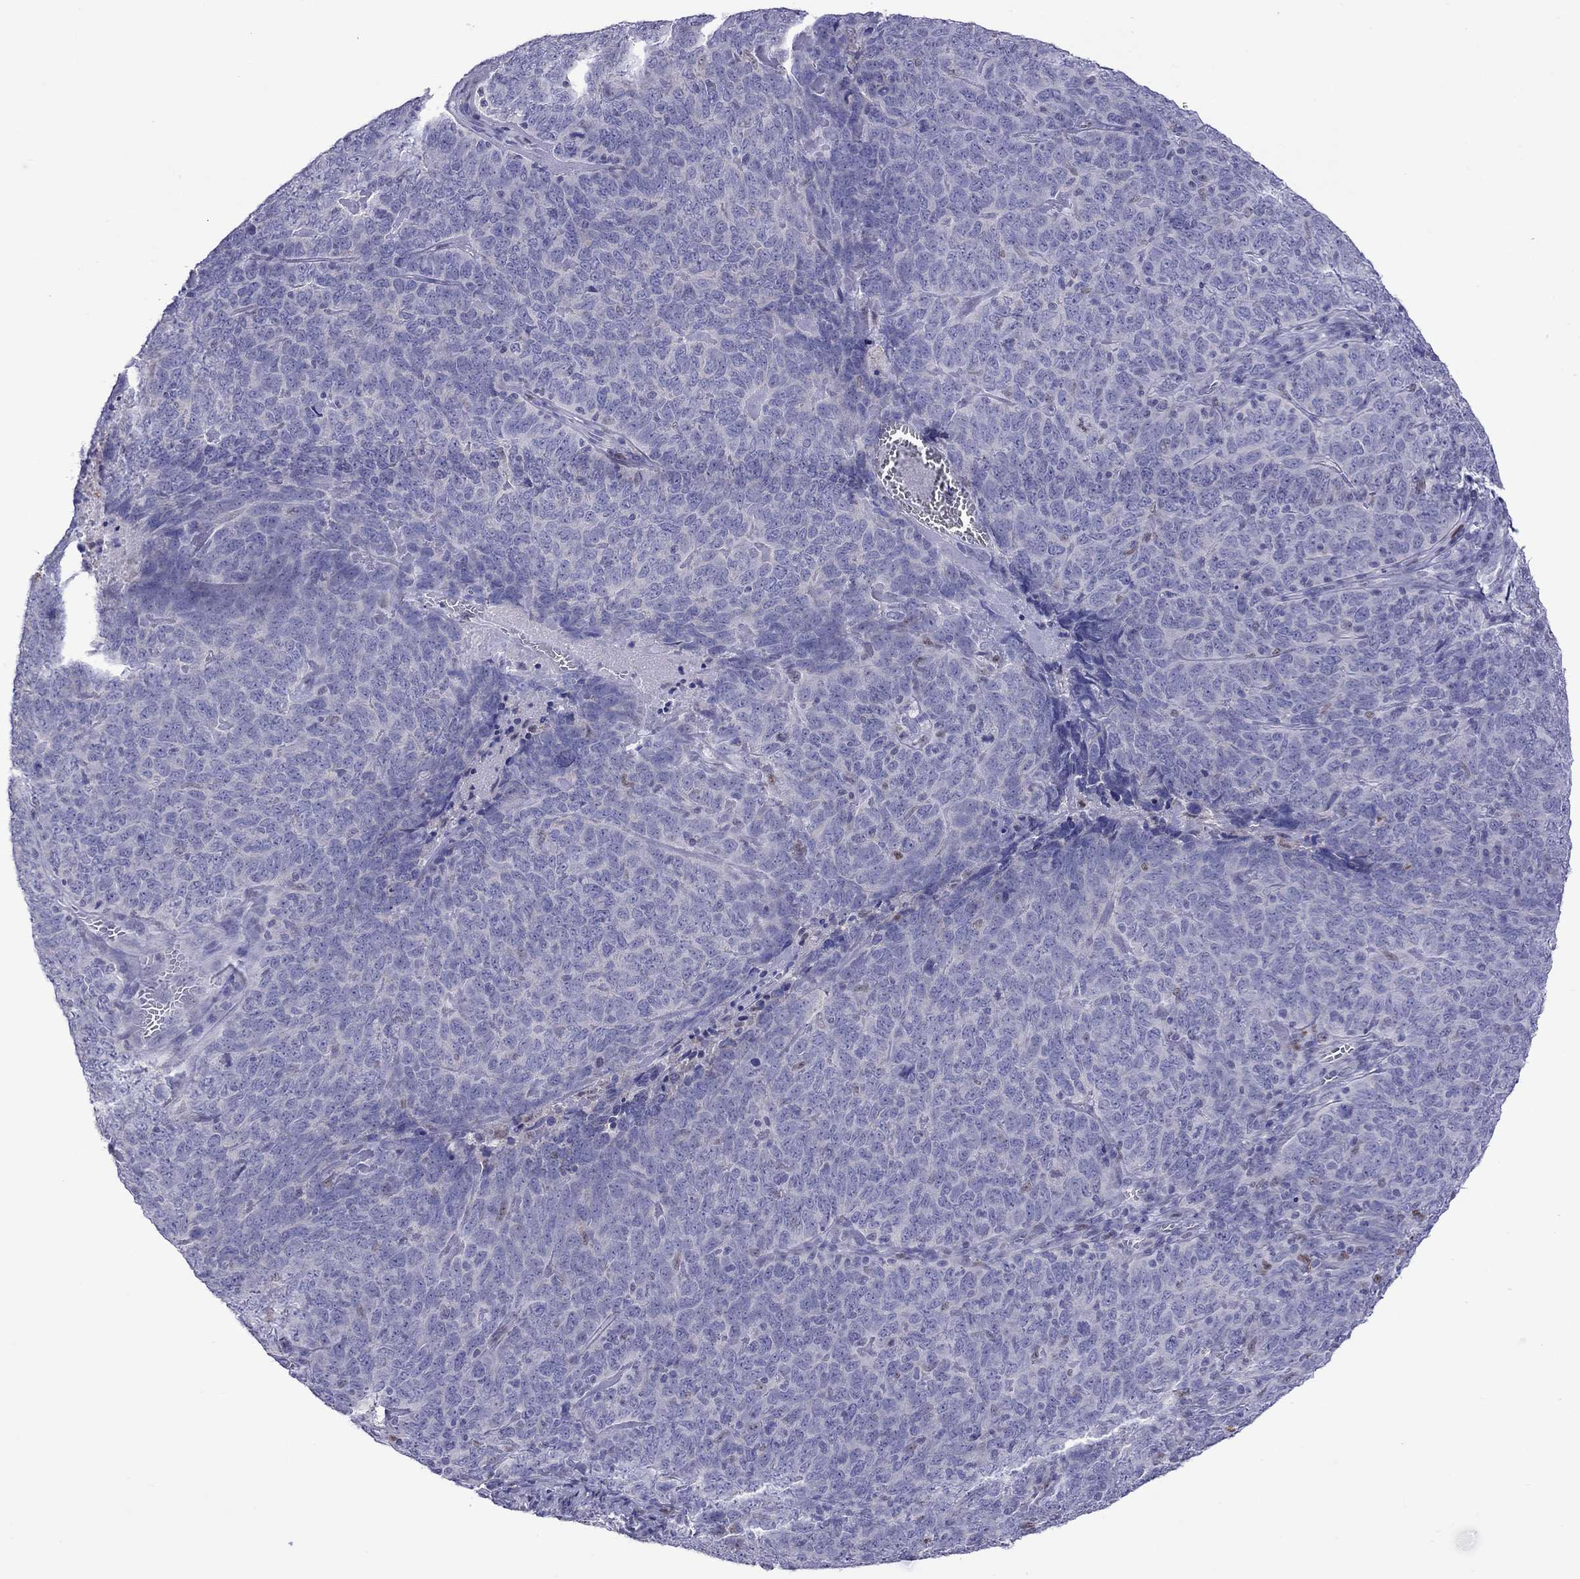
{"staining": {"intensity": "negative", "quantity": "none", "location": "none"}, "tissue": "skin cancer", "cell_type": "Tumor cells", "image_type": "cancer", "snomed": [{"axis": "morphology", "description": "Squamous cell carcinoma, NOS"}, {"axis": "topography", "description": "Skin"}, {"axis": "topography", "description": "Anal"}], "caption": "This is an IHC histopathology image of human squamous cell carcinoma (skin). There is no expression in tumor cells.", "gene": "MPZ", "patient": {"sex": "female", "age": 51}}